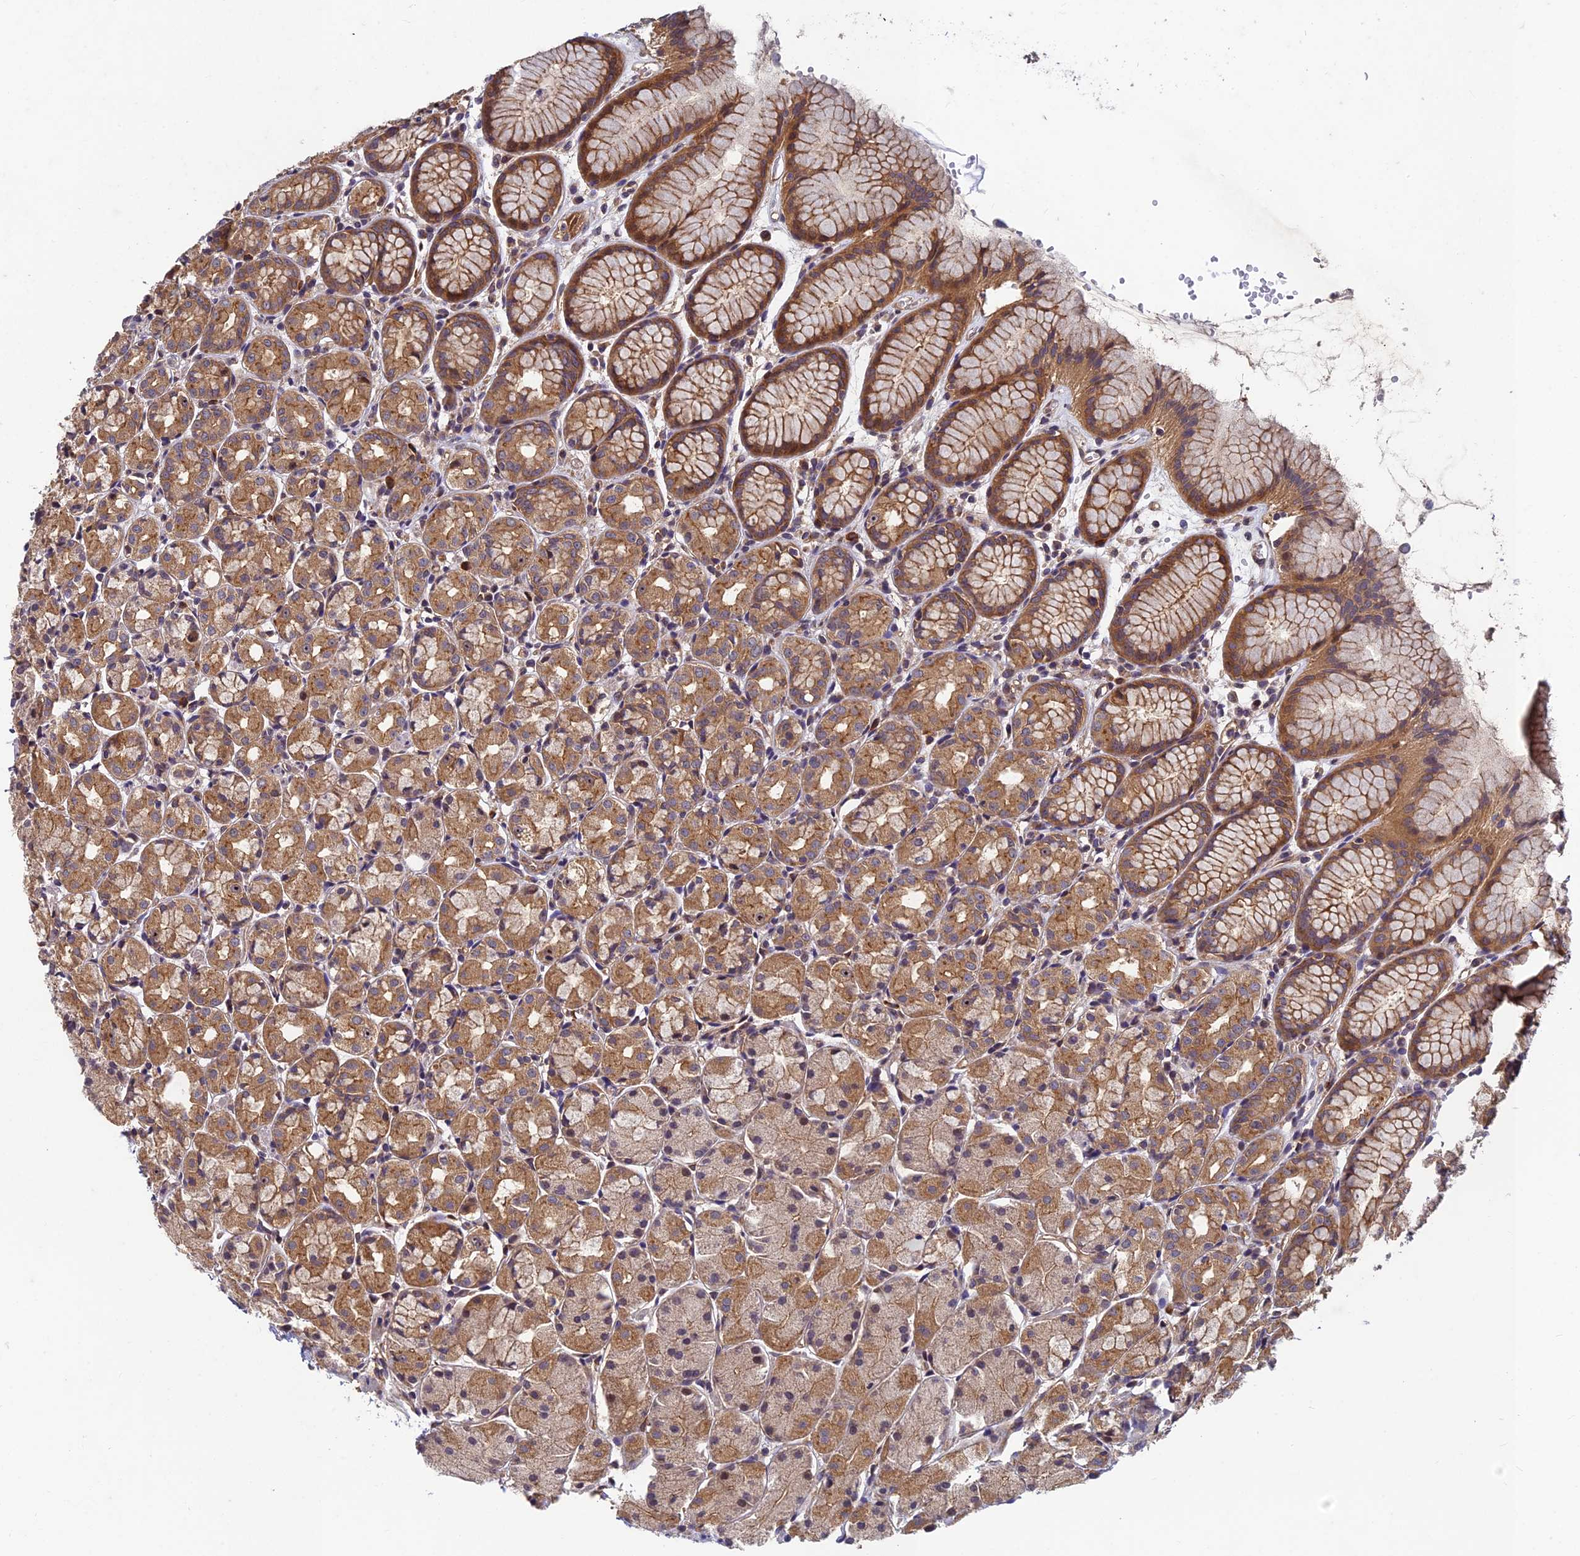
{"staining": {"intensity": "moderate", "quantity": ">75%", "location": "cytoplasmic/membranous"}, "tissue": "stomach", "cell_type": "Glandular cells", "image_type": "normal", "snomed": [{"axis": "morphology", "description": "Normal tissue, NOS"}, {"axis": "topography", "description": "Stomach, upper"}], "caption": "High-magnification brightfield microscopy of benign stomach stained with DAB (brown) and counterstained with hematoxylin (blue). glandular cells exhibit moderate cytoplasmic/membranous staining is appreciated in about>75% of cells.", "gene": "PIKFYVE", "patient": {"sex": "male", "age": 47}}